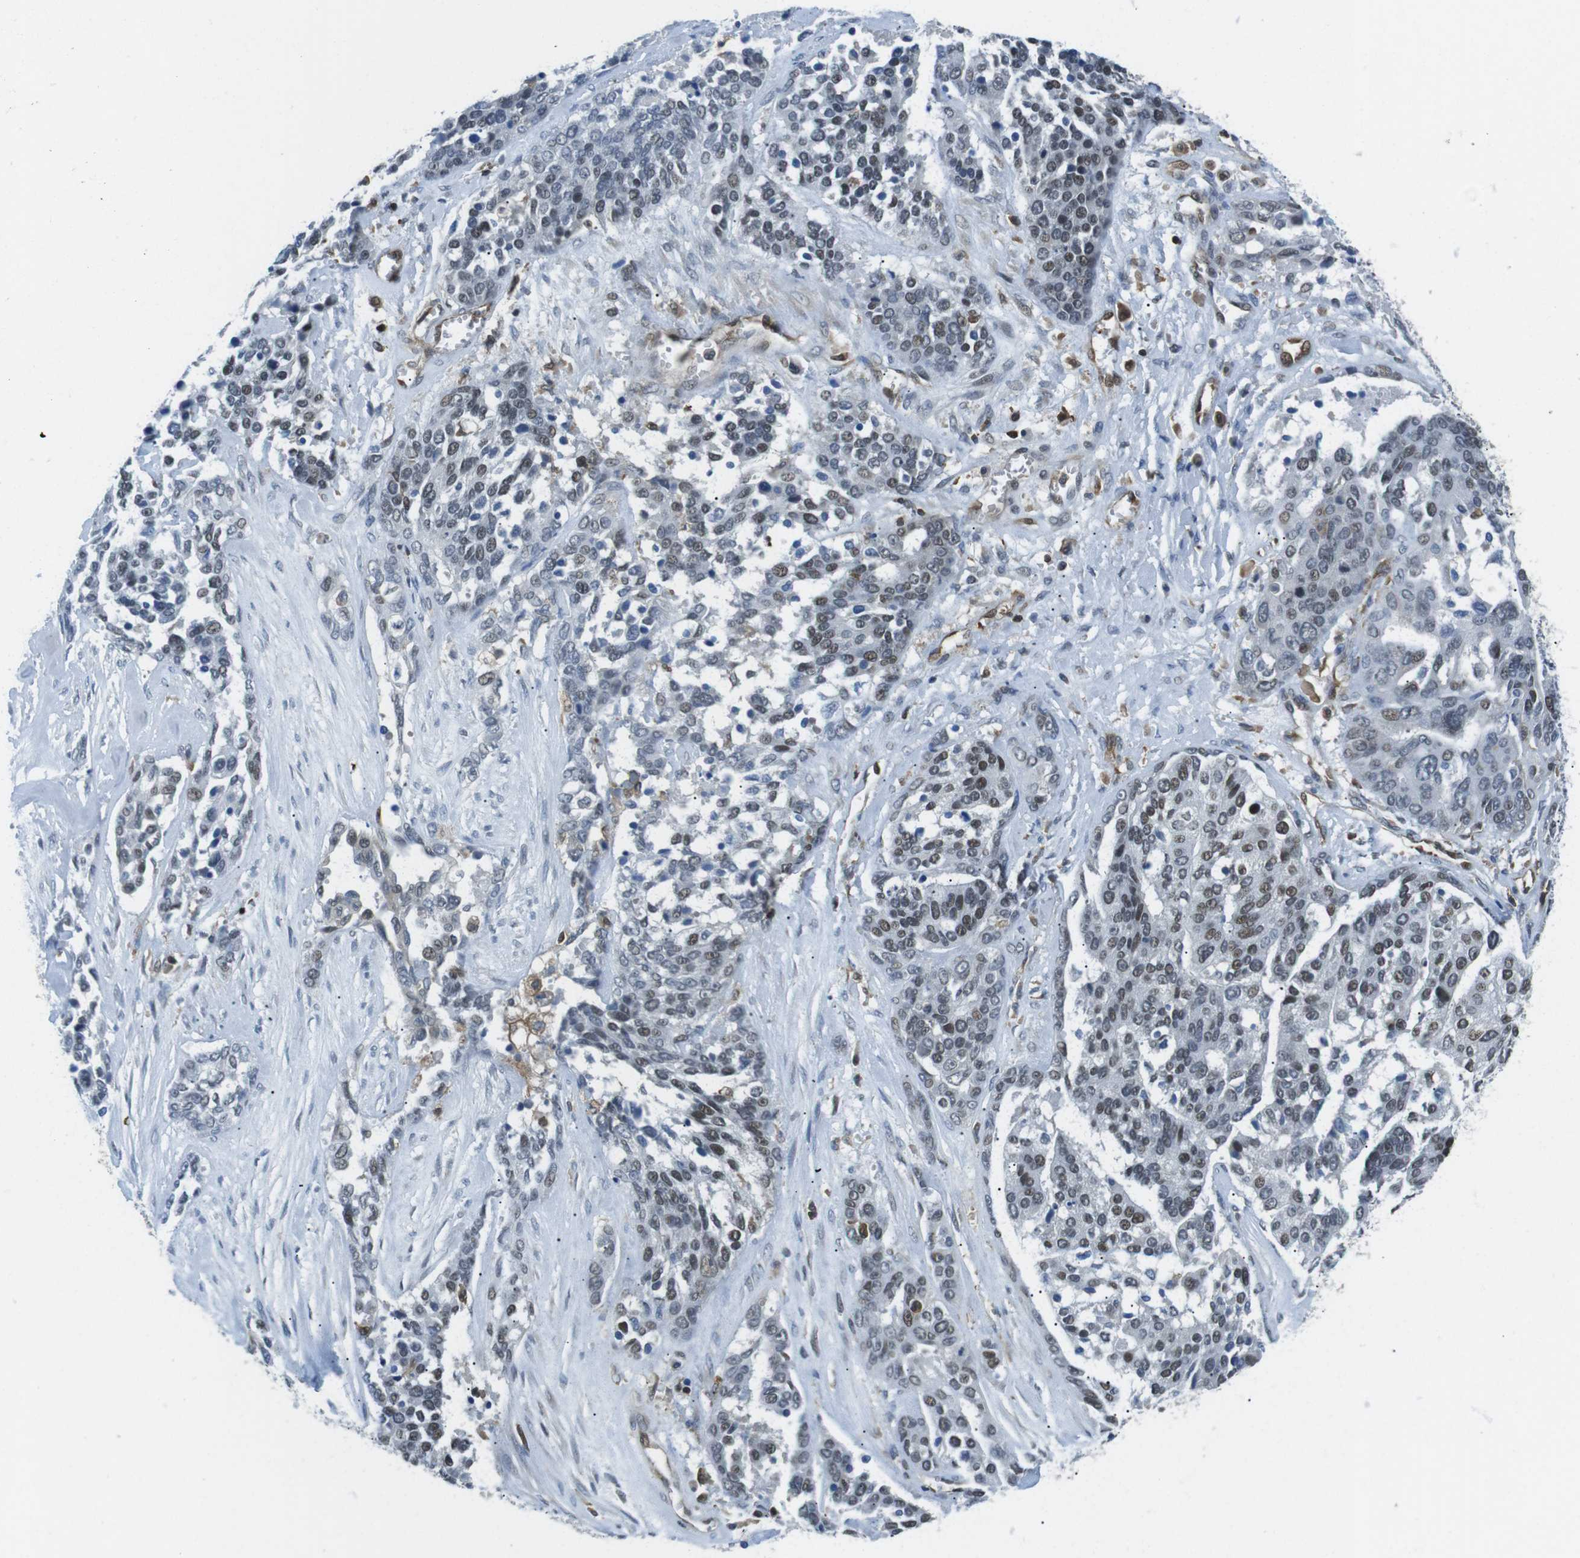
{"staining": {"intensity": "weak", "quantity": "<25%", "location": "nuclear"}, "tissue": "ovarian cancer", "cell_type": "Tumor cells", "image_type": "cancer", "snomed": [{"axis": "morphology", "description": "Cystadenocarcinoma, serous, NOS"}, {"axis": "topography", "description": "Ovary"}], "caption": "There is no significant staining in tumor cells of serous cystadenocarcinoma (ovarian).", "gene": "STK10", "patient": {"sex": "female", "age": 44}}